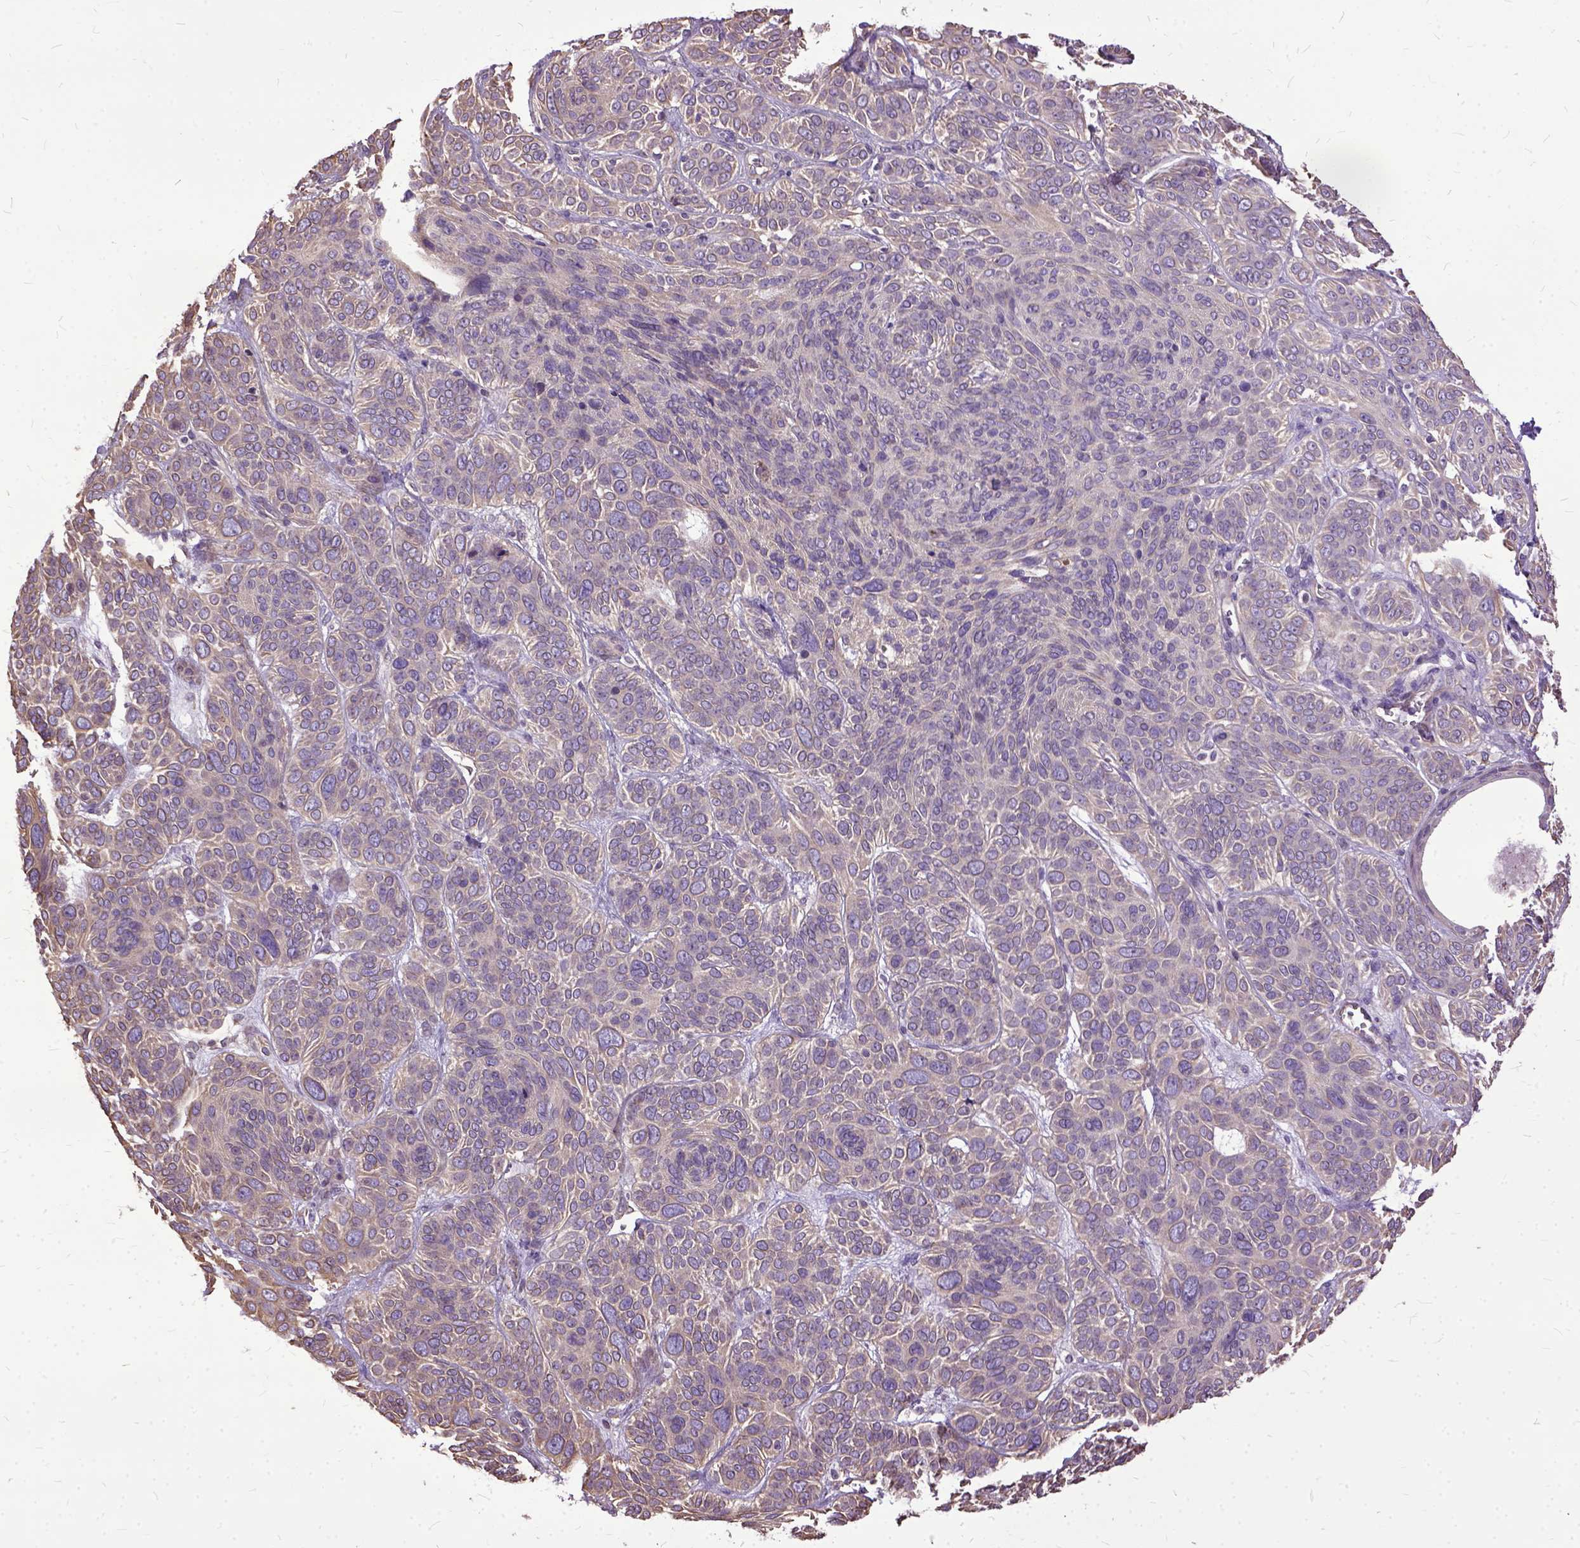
{"staining": {"intensity": "weak", "quantity": "25%-75%", "location": "cytoplasmic/membranous"}, "tissue": "skin cancer", "cell_type": "Tumor cells", "image_type": "cancer", "snomed": [{"axis": "morphology", "description": "Basal cell carcinoma"}, {"axis": "topography", "description": "Skin"}, {"axis": "topography", "description": "Skin of face"}], "caption": "Immunohistochemistry (IHC) (DAB) staining of skin cancer demonstrates weak cytoplasmic/membranous protein expression in about 25%-75% of tumor cells. Ihc stains the protein in brown and the nuclei are stained blue.", "gene": "AREG", "patient": {"sex": "male", "age": 73}}